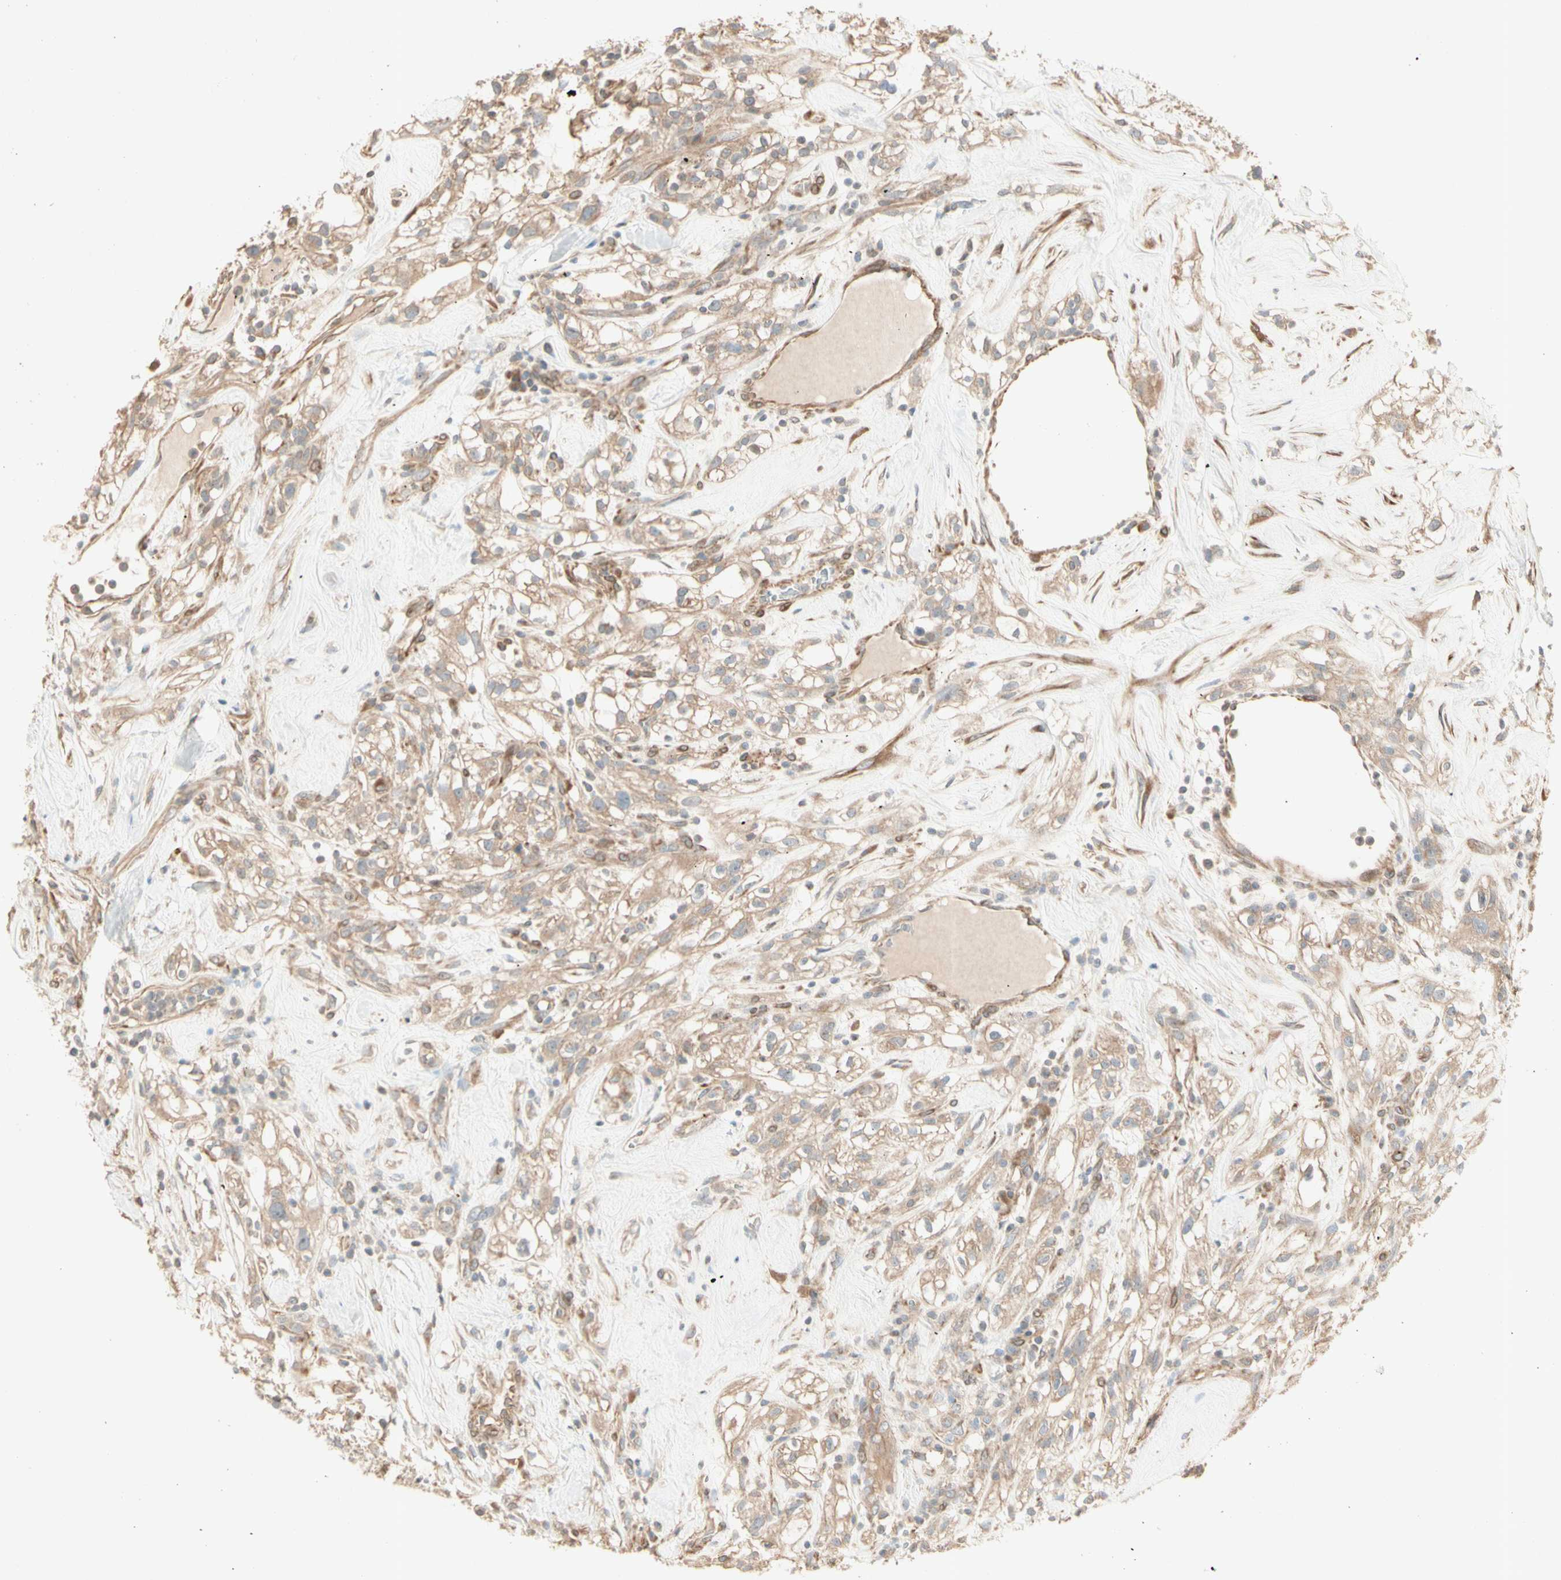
{"staining": {"intensity": "weak", "quantity": ">75%", "location": "cytoplasmic/membranous"}, "tissue": "renal cancer", "cell_type": "Tumor cells", "image_type": "cancer", "snomed": [{"axis": "morphology", "description": "Adenocarcinoma, NOS"}, {"axis": "topography", "description": "Kidney"}], "caption": "This photomicrograph shows IHC staining of human renal adenocarcinoma, with low weak cytoplasmic/membranous positivity in approximately >75% of tumor cells.", "gene": "IRAG1", "patient": {"sex": "female", "age": 60}}